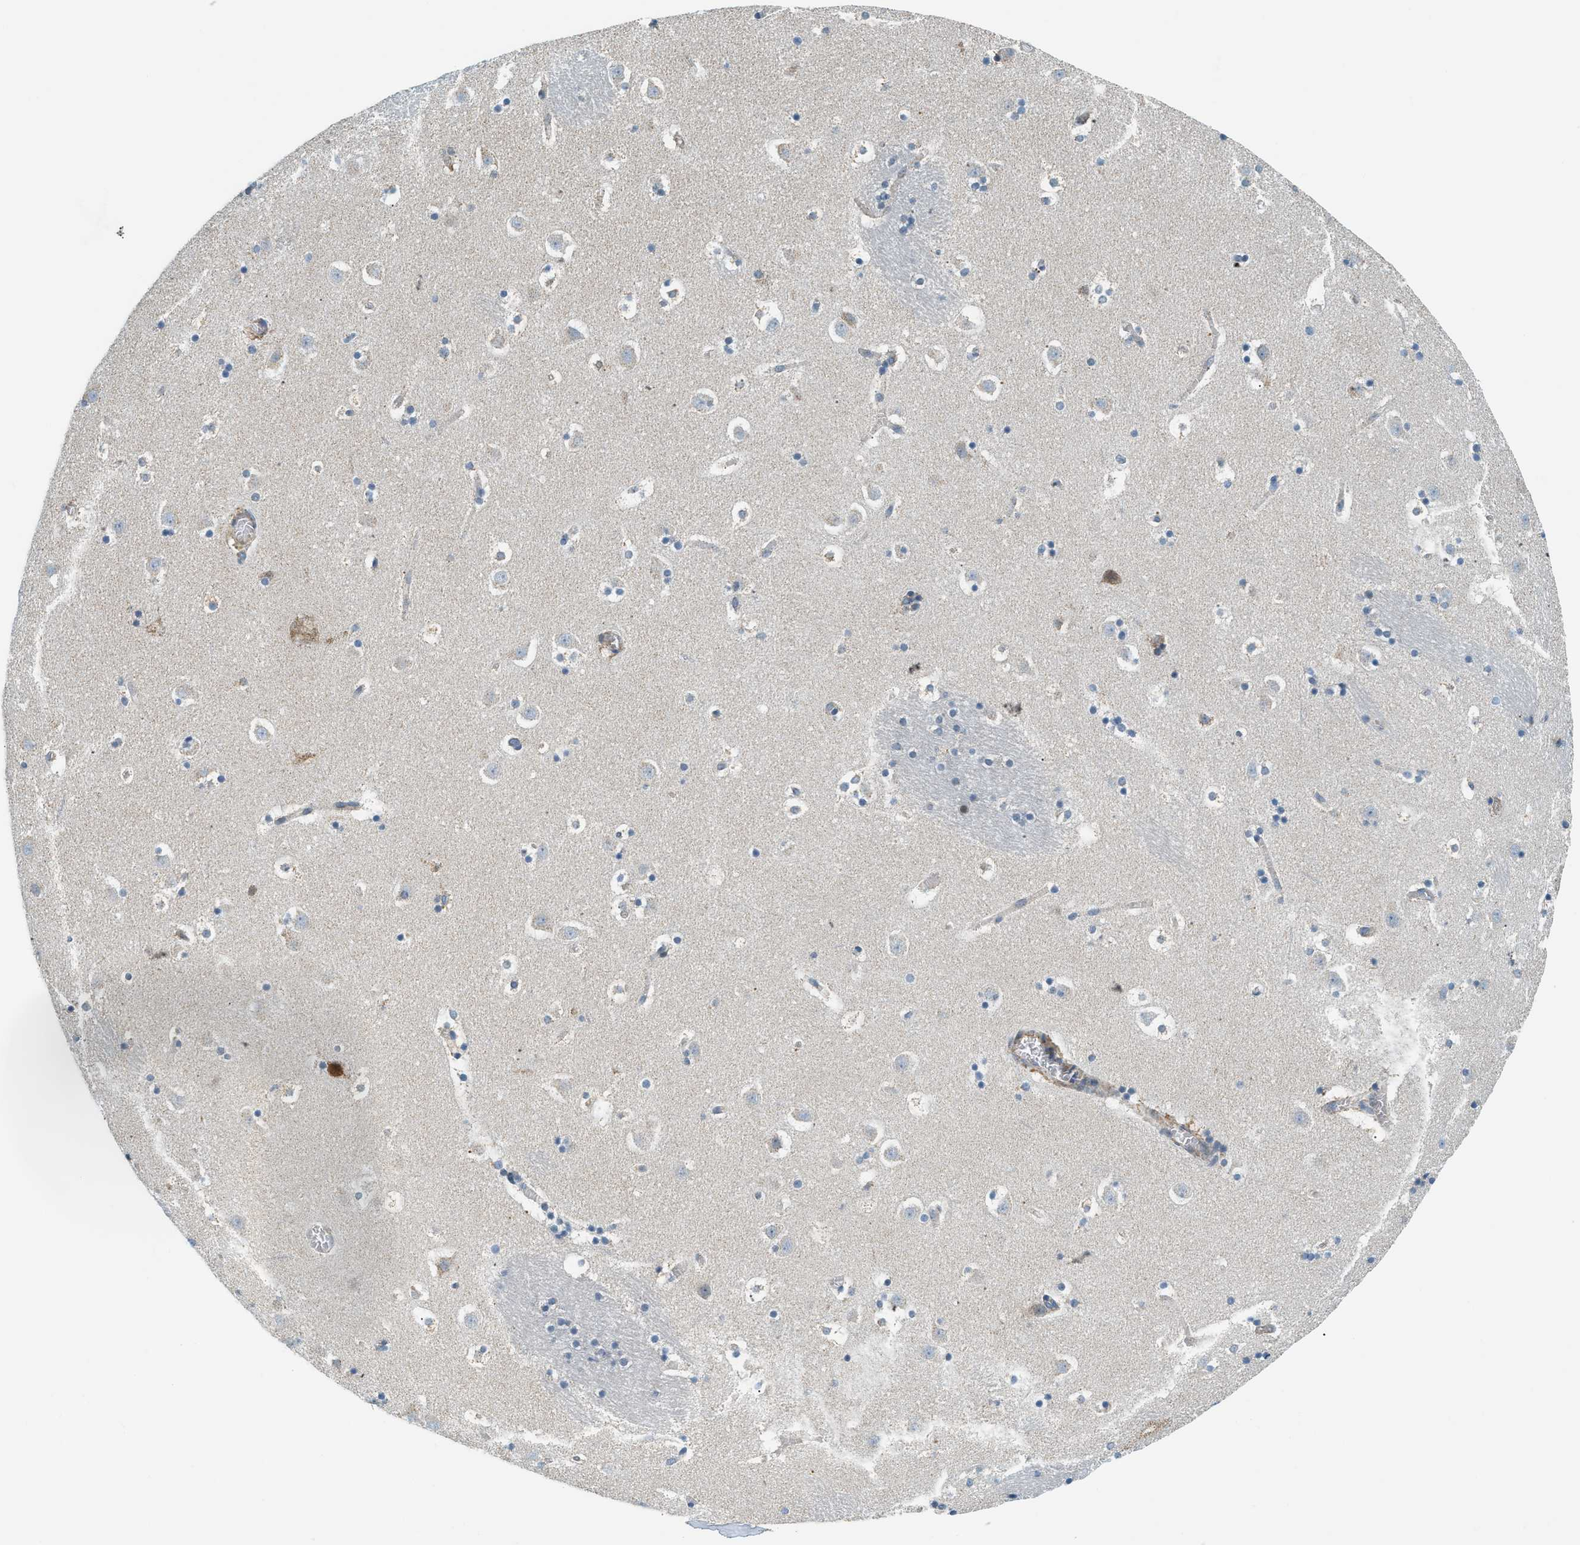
{"staining": {"intensity": "negative", "quantity": "none", "location": "none"}, "tissue": "caudate", "cell_type": "Glial cells", "image_type": "normal", "snomed": [{"axis": "morphology", "description": "Normal tissue, NOS"}, {"axis": "topography", "description": "Lateral ventricle wall"}], "caption": "Glial cells show no significant protein staining in normal caudate. The staining was performed using DAB to visualize the protein expression in brown, while the nuclei were stained in blue with hematoxylin (Magnification: 20x).", "gene": "PIGG", "patient": {"sex": "male", "age": 45}}